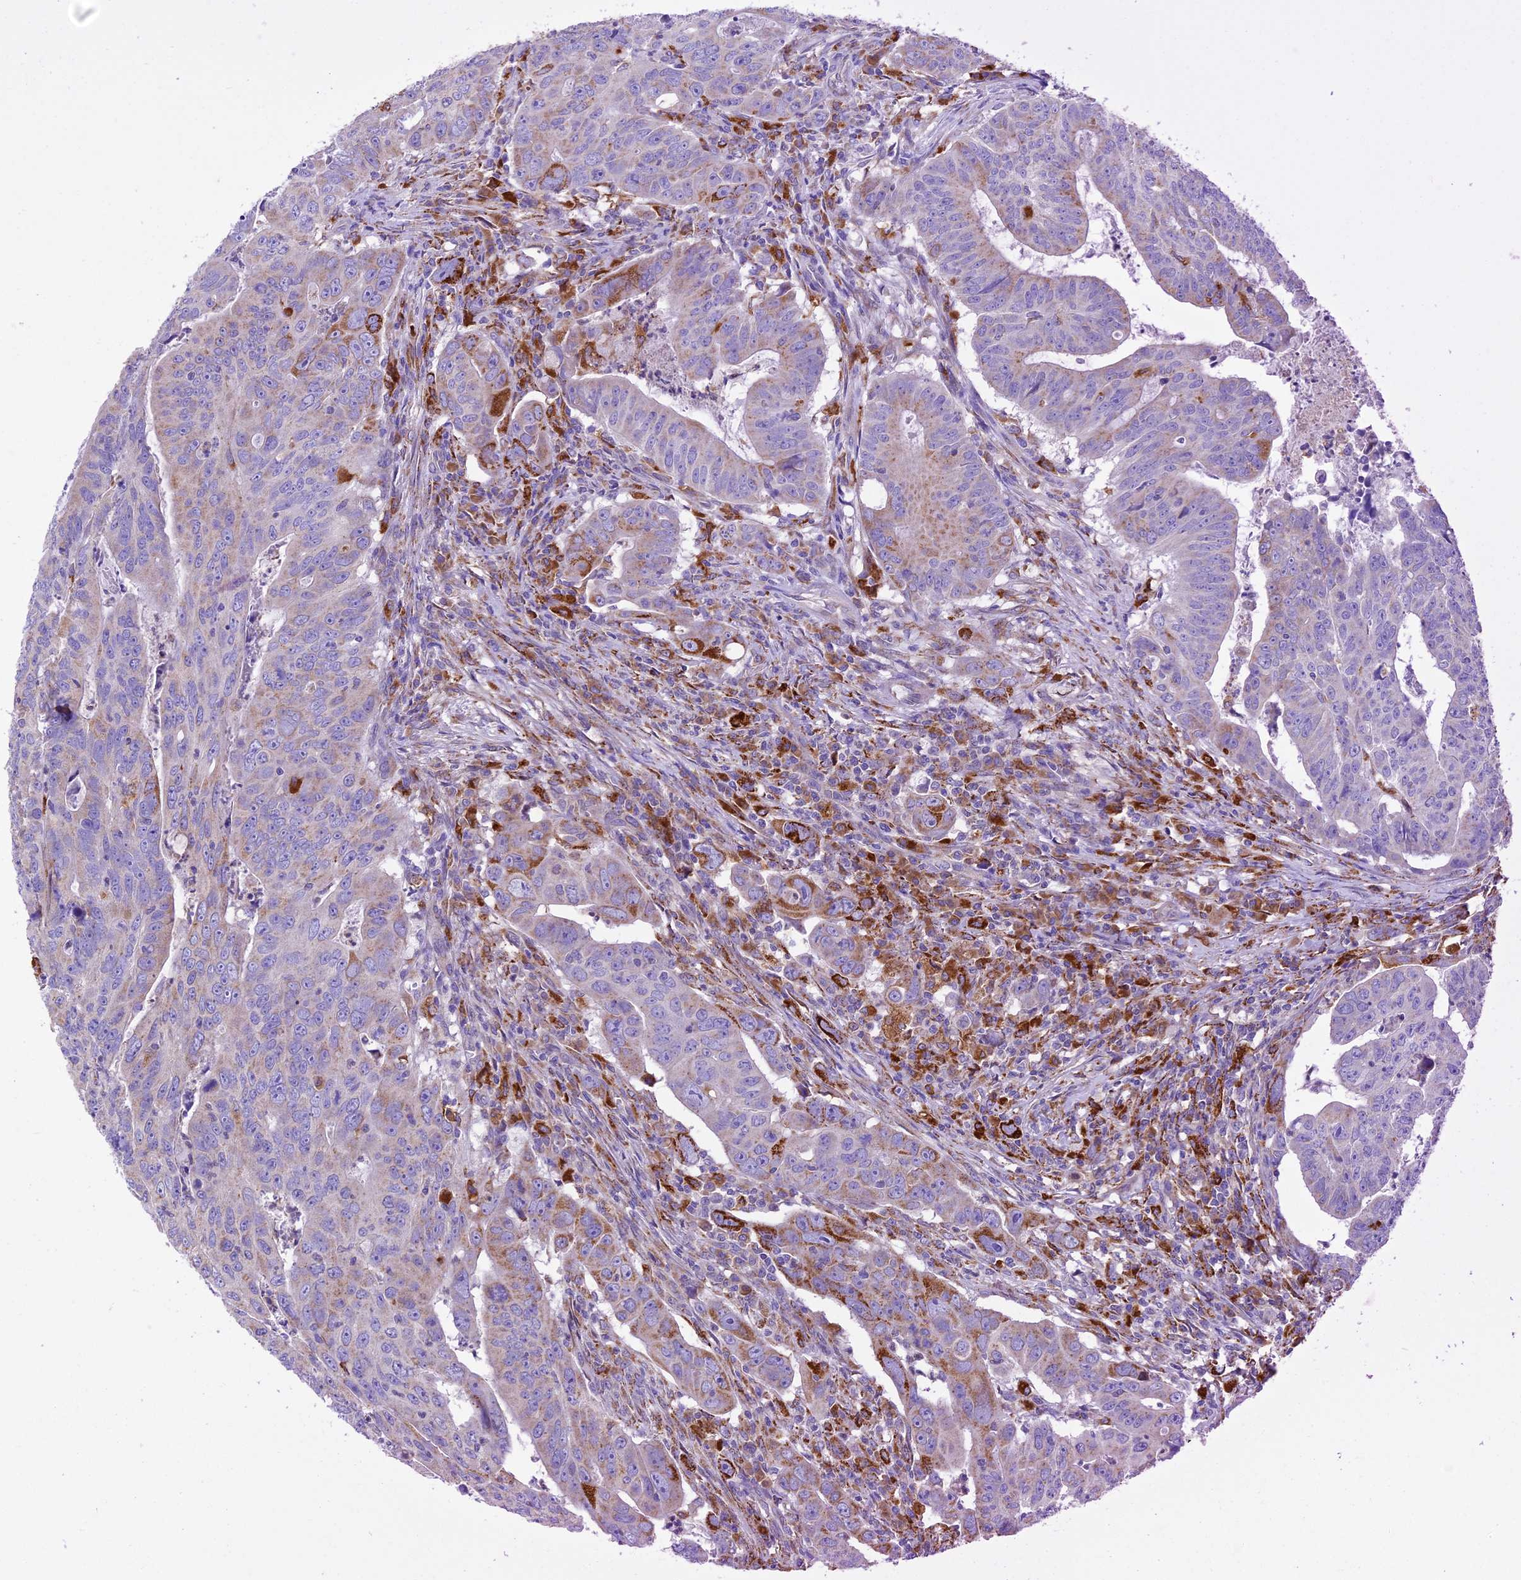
{"staining": {"intensity": "moderate", "quantity": "<25%", "location": "cytoplasmic/membranous"}, "tissue": "colorectal cancer", "cell_type": "Tumor cells", "image_type": "cancer", "snomed": [{"axis": "morphology", "description": "Adenocarcinoma, NOS"}, {"axis": "topography", "description": "Rectum"}], "caption": "Immunohistochemical staining of colorectal adenocarcinoma displays low levels of moderate cytoplasmic/membranous positivity in approximately <25% of tumor cells.", "gene": "VKORC1", "patient": {"sex": "male", "age": 69}}